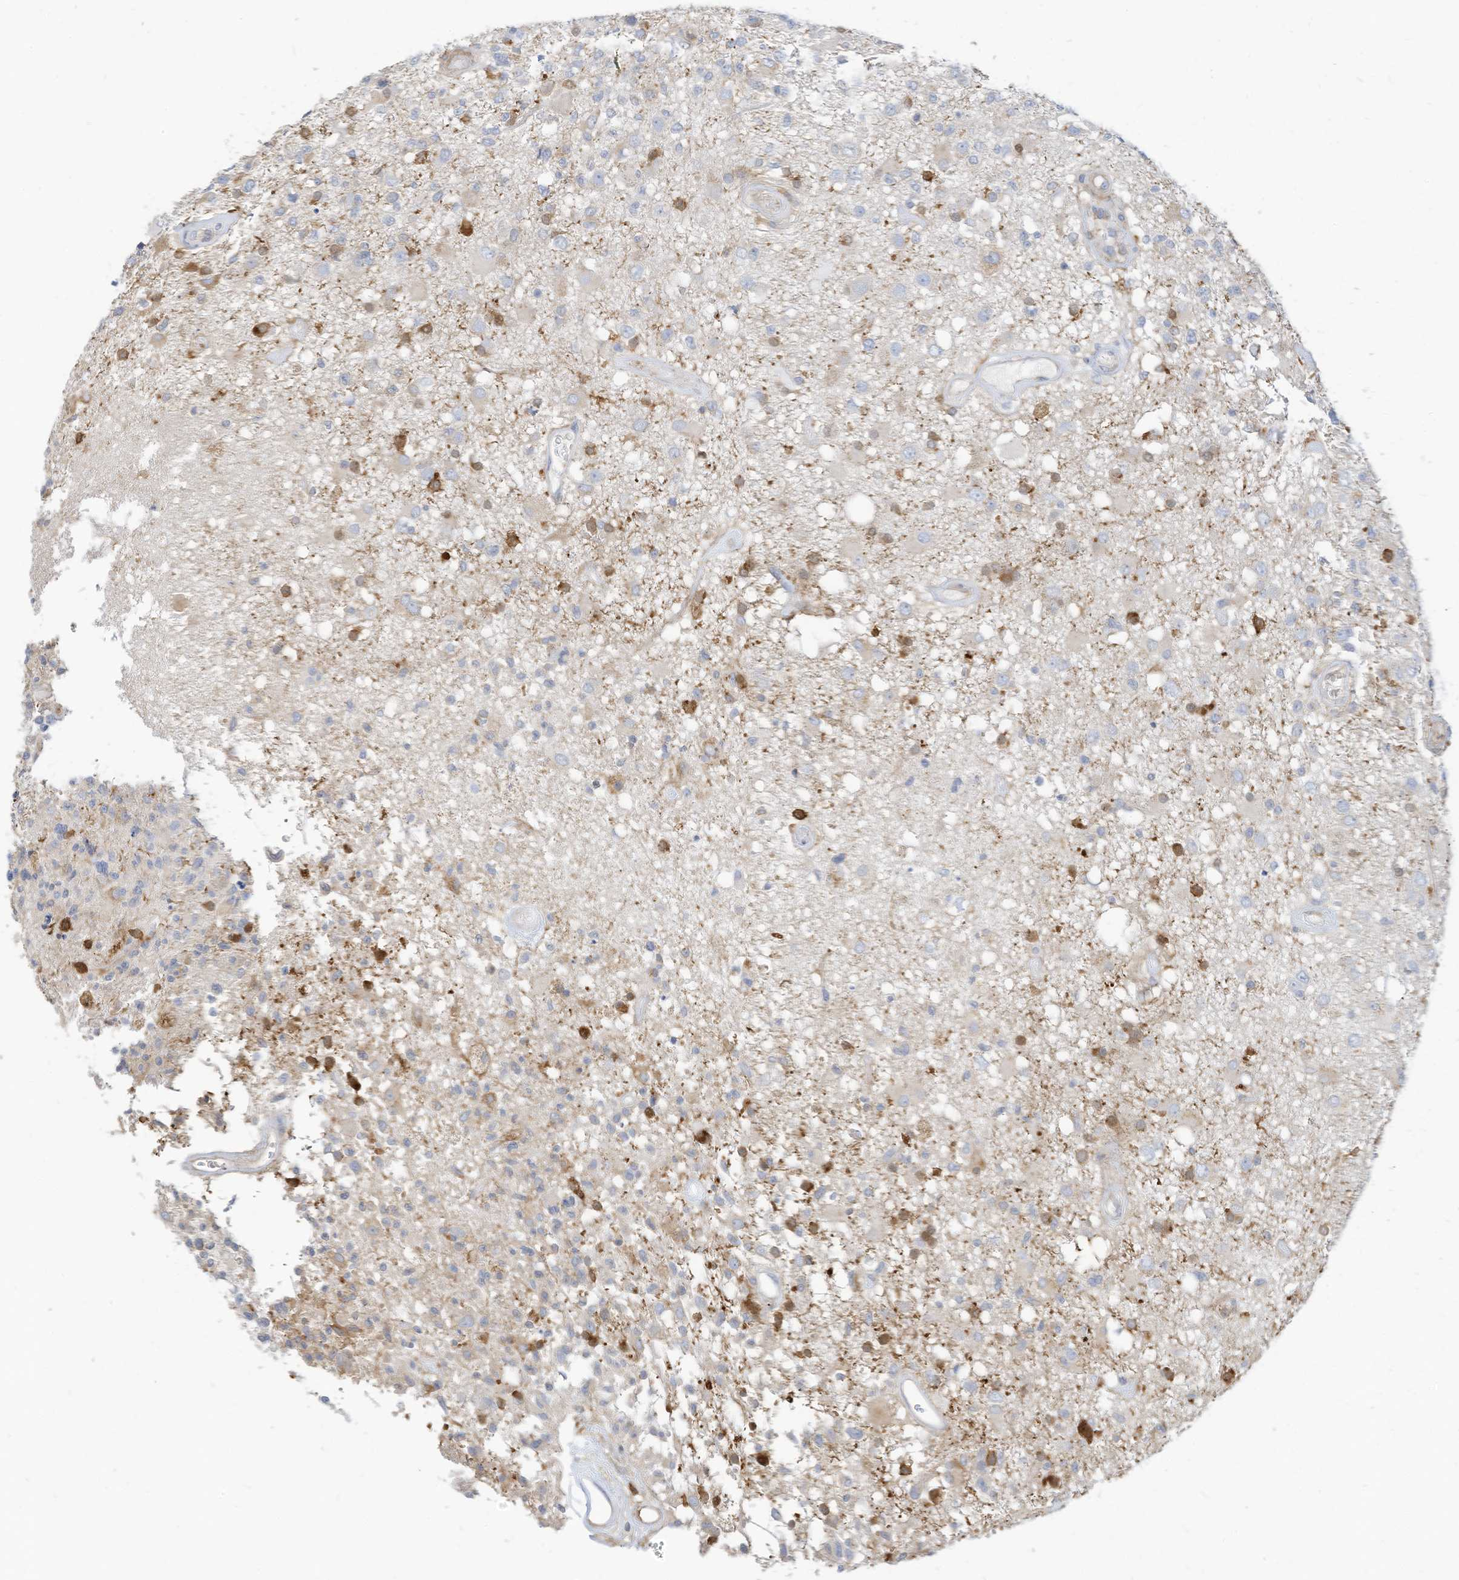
{"staining": {"intensity": "negative", "quantity": "none", "location": "none"}, "tissue": "glioma", "cell_type": "Tumor cells", "image_type": "cancer", "snomed": [{"axis": "morphology", "description": "Glioma, malignant, High grade"}, {"axis": "morphology", "description": "Glioblastoma, NOS"}, {"axis": "topography", "description": "Brain"}], "caption": "High magnification brightfield microscopy of glioma stained with DAB (3,3'-diaminobenzidine) (brown) and counterstained with hematoxylin (blue): tumor cells show no significant expression.", "gene": "ATP13A1", "patient": {"sex": "male", "age": 60}}